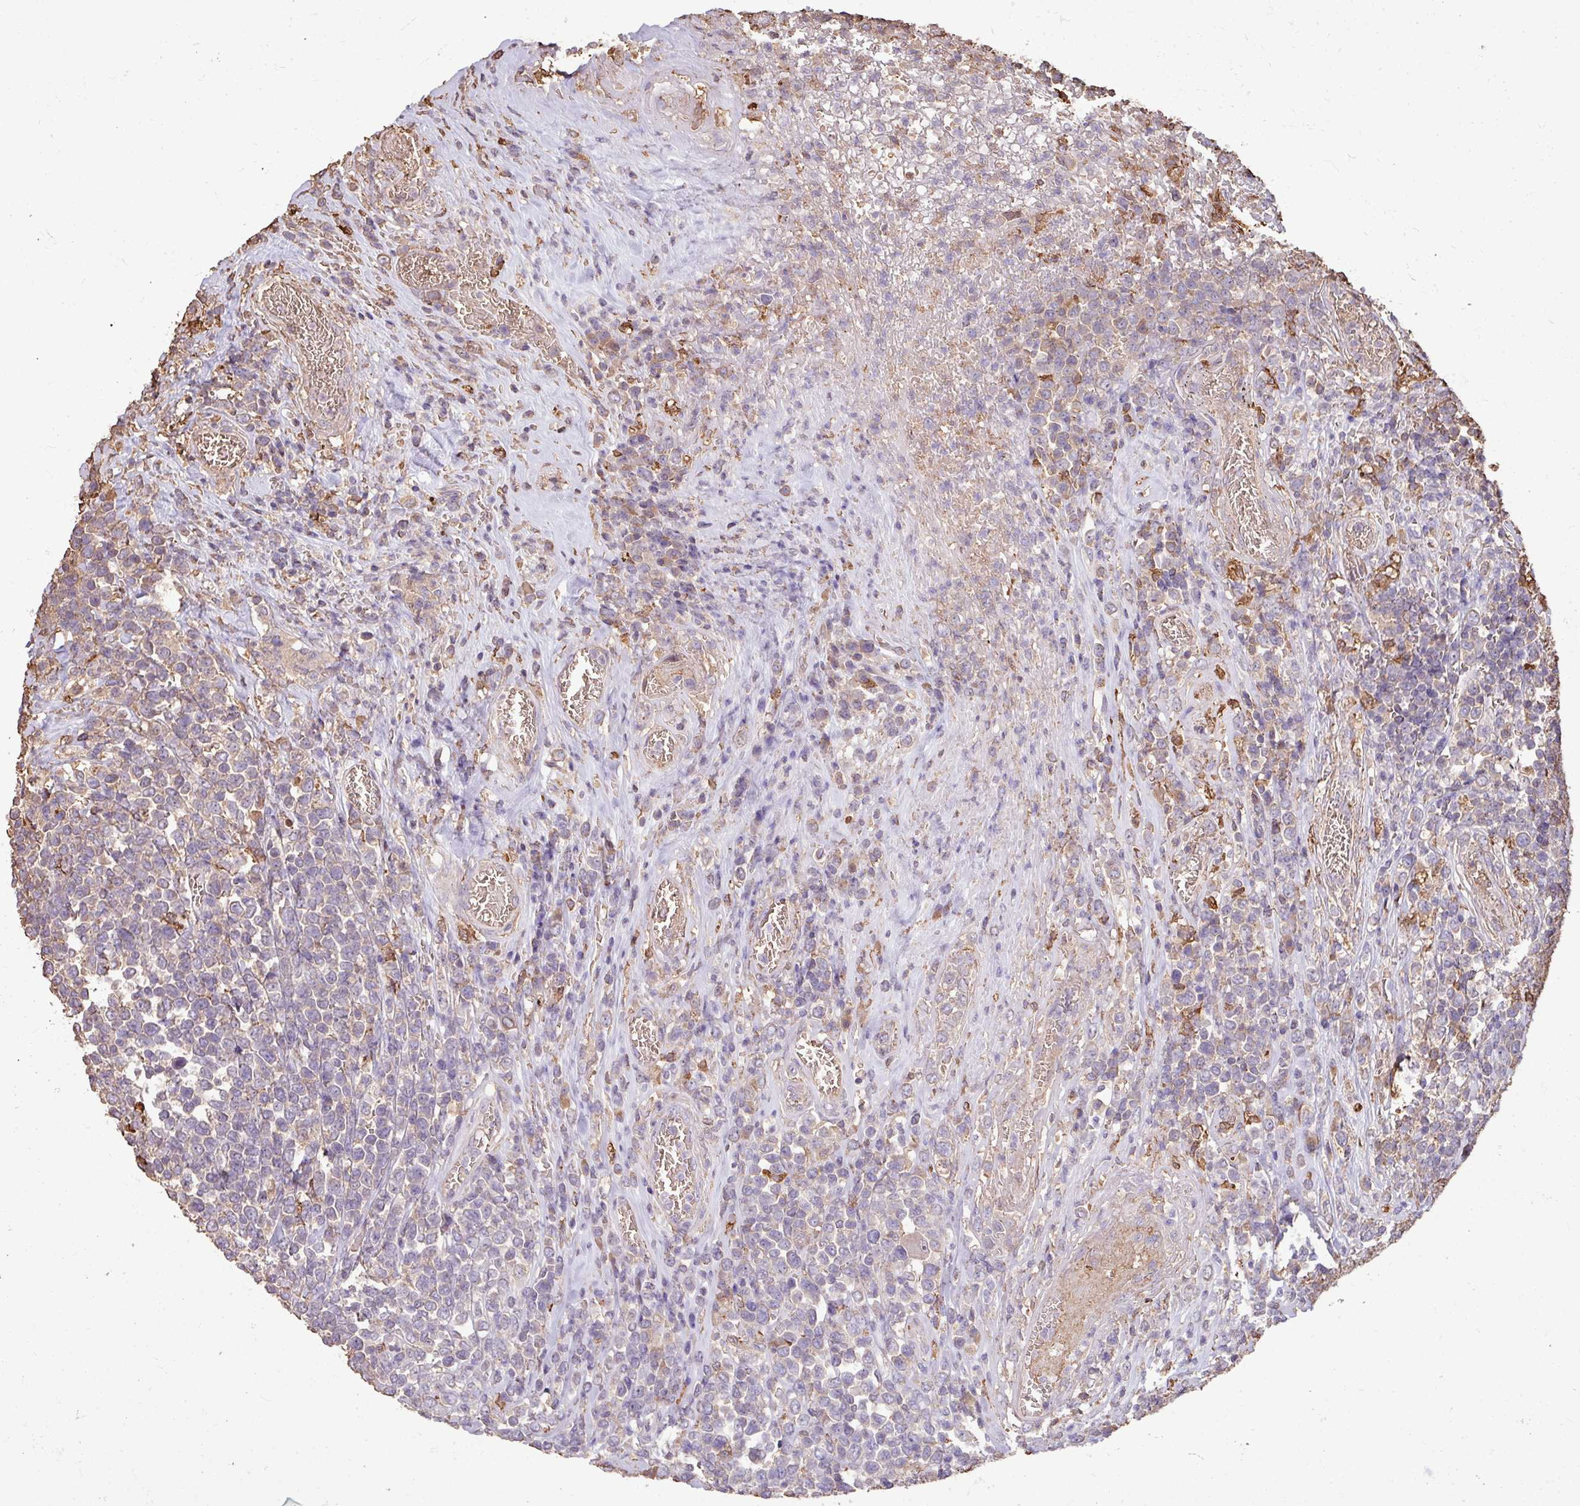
{"staining": {"intensity": "negative", "quantity": "none", "location": "none"}, "tissue": "lymphoma", "cell_type": "Tumor cells", "image_type": "cancer", "snomed": [{"axis": "morphology", "description": "Malignant lymphoma, non-Hodgkin's type, High grade"}, {"axis": "topography", "description": "Soft tissue"}], "caption": "IHC photomicrograph of neoplastic tissue: human high-grade malignant lymphoma, non-Hodgkin's type stained with DAB demonstrates no significant protein staining in tumor cells.", "gene": "CAMK2B", "patient": {"sex": "female", "age": 56}}